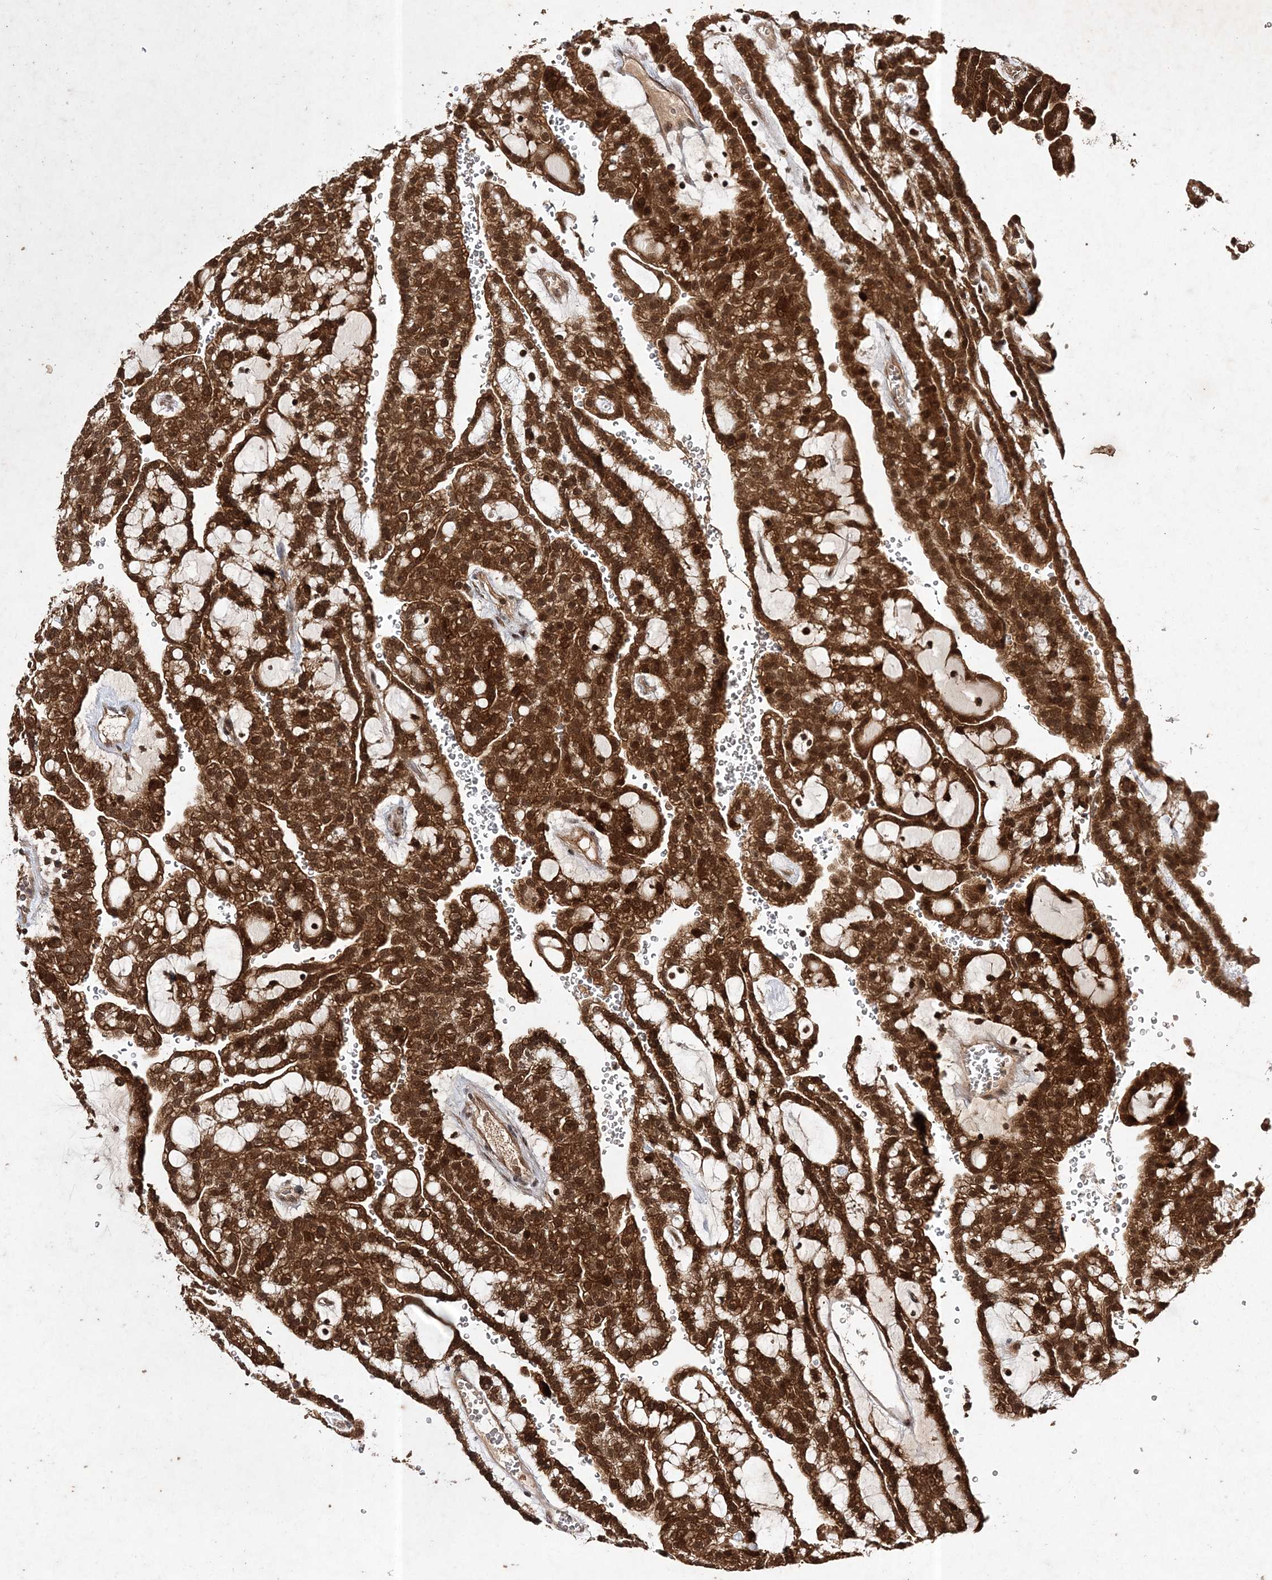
{"staining": {"intensity": "strong", "quantity": ">75%", "location": "cytoplasmic/membranous,nuclear"}, "tissue": "renal cancer", "cell_type": "Tumor cells", "image_type": "cancer", "snomed": [{"axis": "morphology", "description": "Adenocarcinoma, NOS"}, {"axis": "topography", "description": "Kidney"}], "caption": "IHC image of neoplastic tissue: renal adenocarcinoma stained using immunohistochemistry (IHC) exhibits high levels of strong protein expression localized specifically in the cytoplasmic/membranous and nuclear of tumor cells, appearing as a cytoplasmic/membranous and nuclear brown color.", "gene": "NIF3L1", "patient": {"sex": "male", "age": 63}}